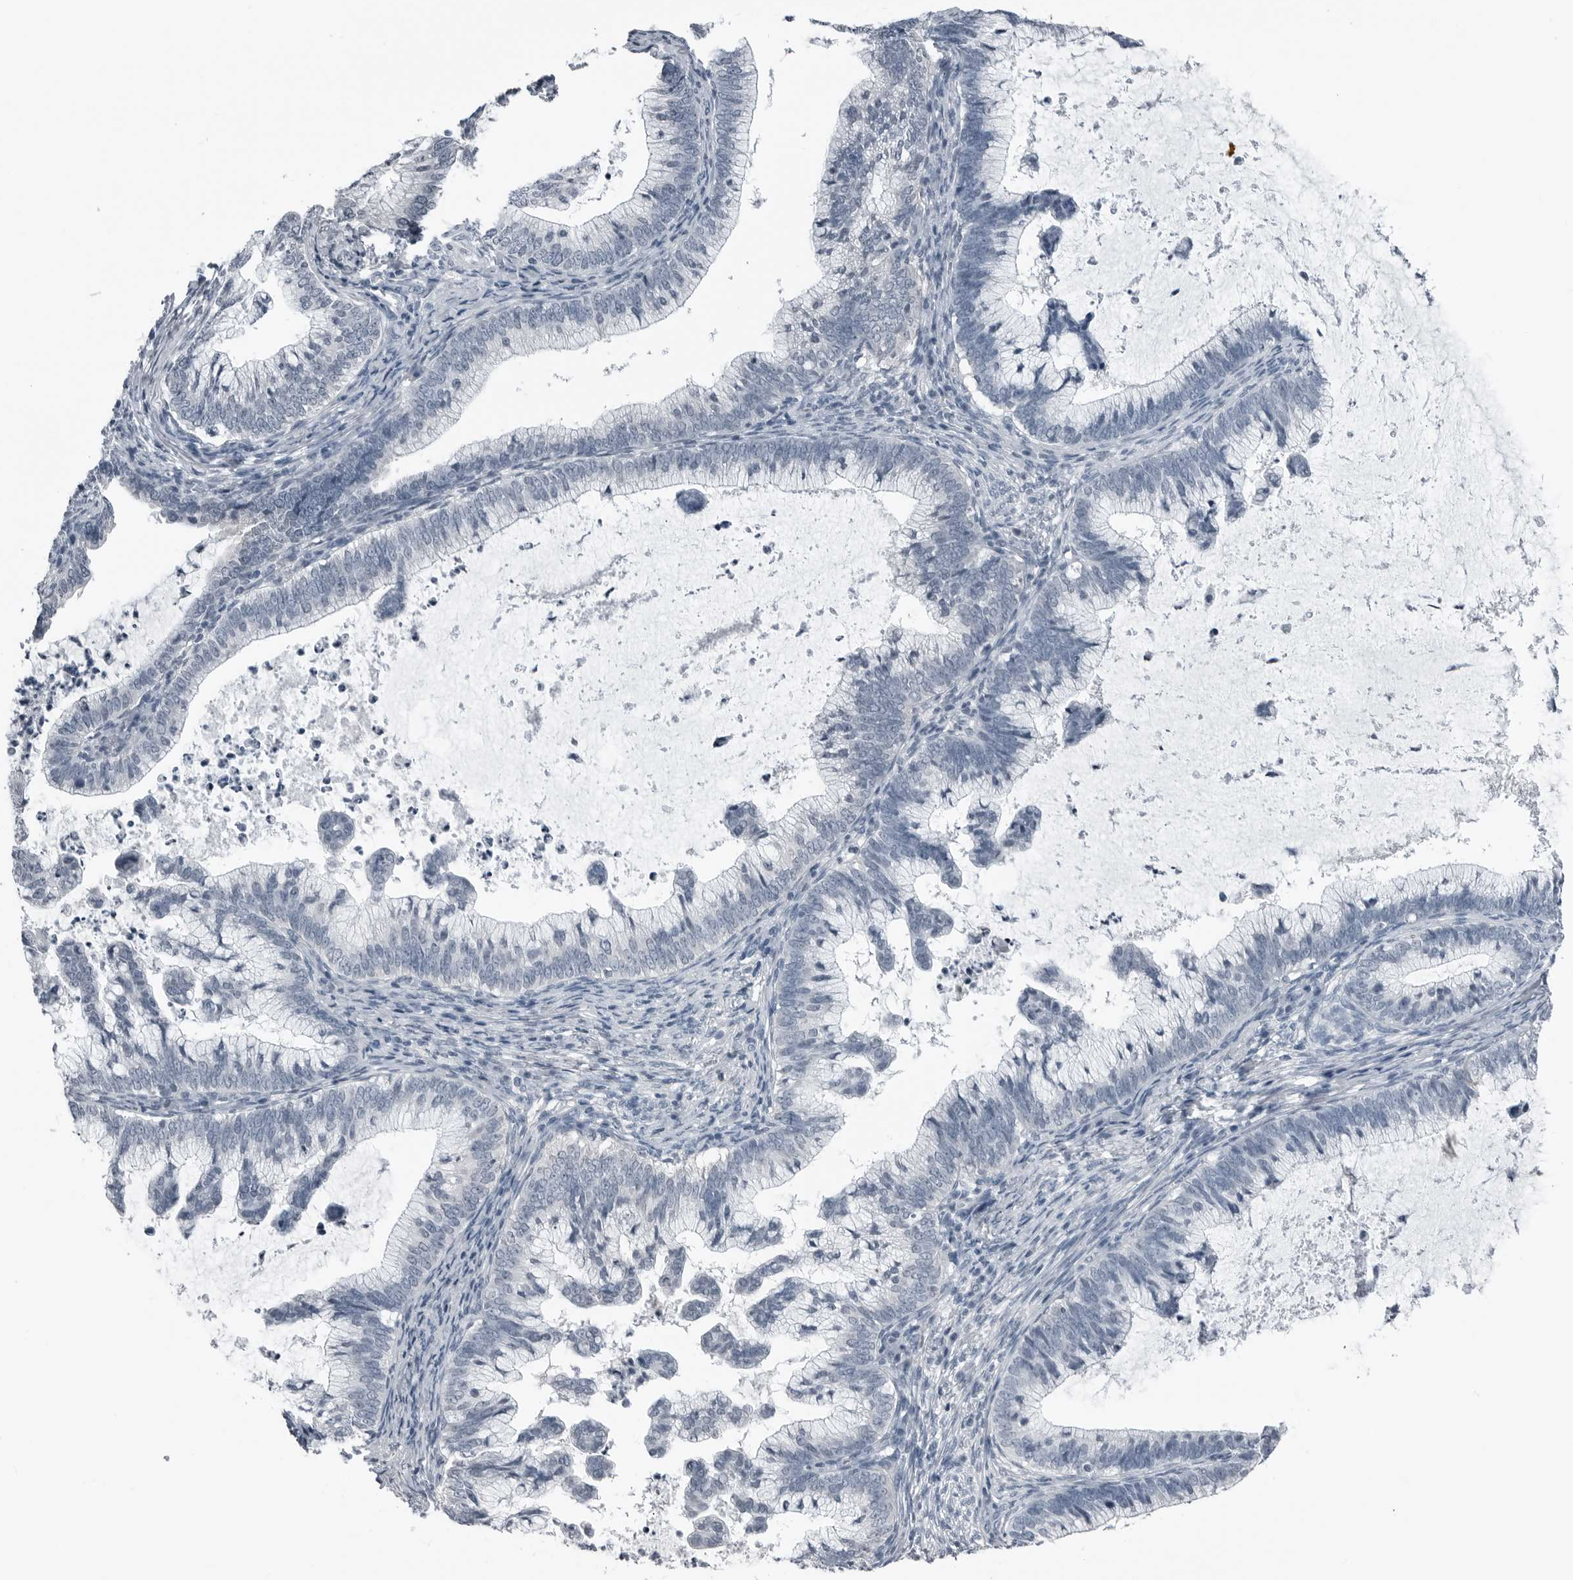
{"staining": {"intensity": "negative", "quantity": "none", "location": "none"}, "tissue": "cervical cancer", "cell_type": "Tumor cells", "image_type": "cancer", "snomed": [{"axis": "morphology", "description": "Adenocarcinoma, NOS"}, {"axis": "topography", "description": "Cervix"}], "caption": "A high-resolution image shows IHC staining of cervical cancer, which displays no significant positivity in tumor cells.", "gene": "SPINK1", "patient": {"sex": "female", "age": 36}}